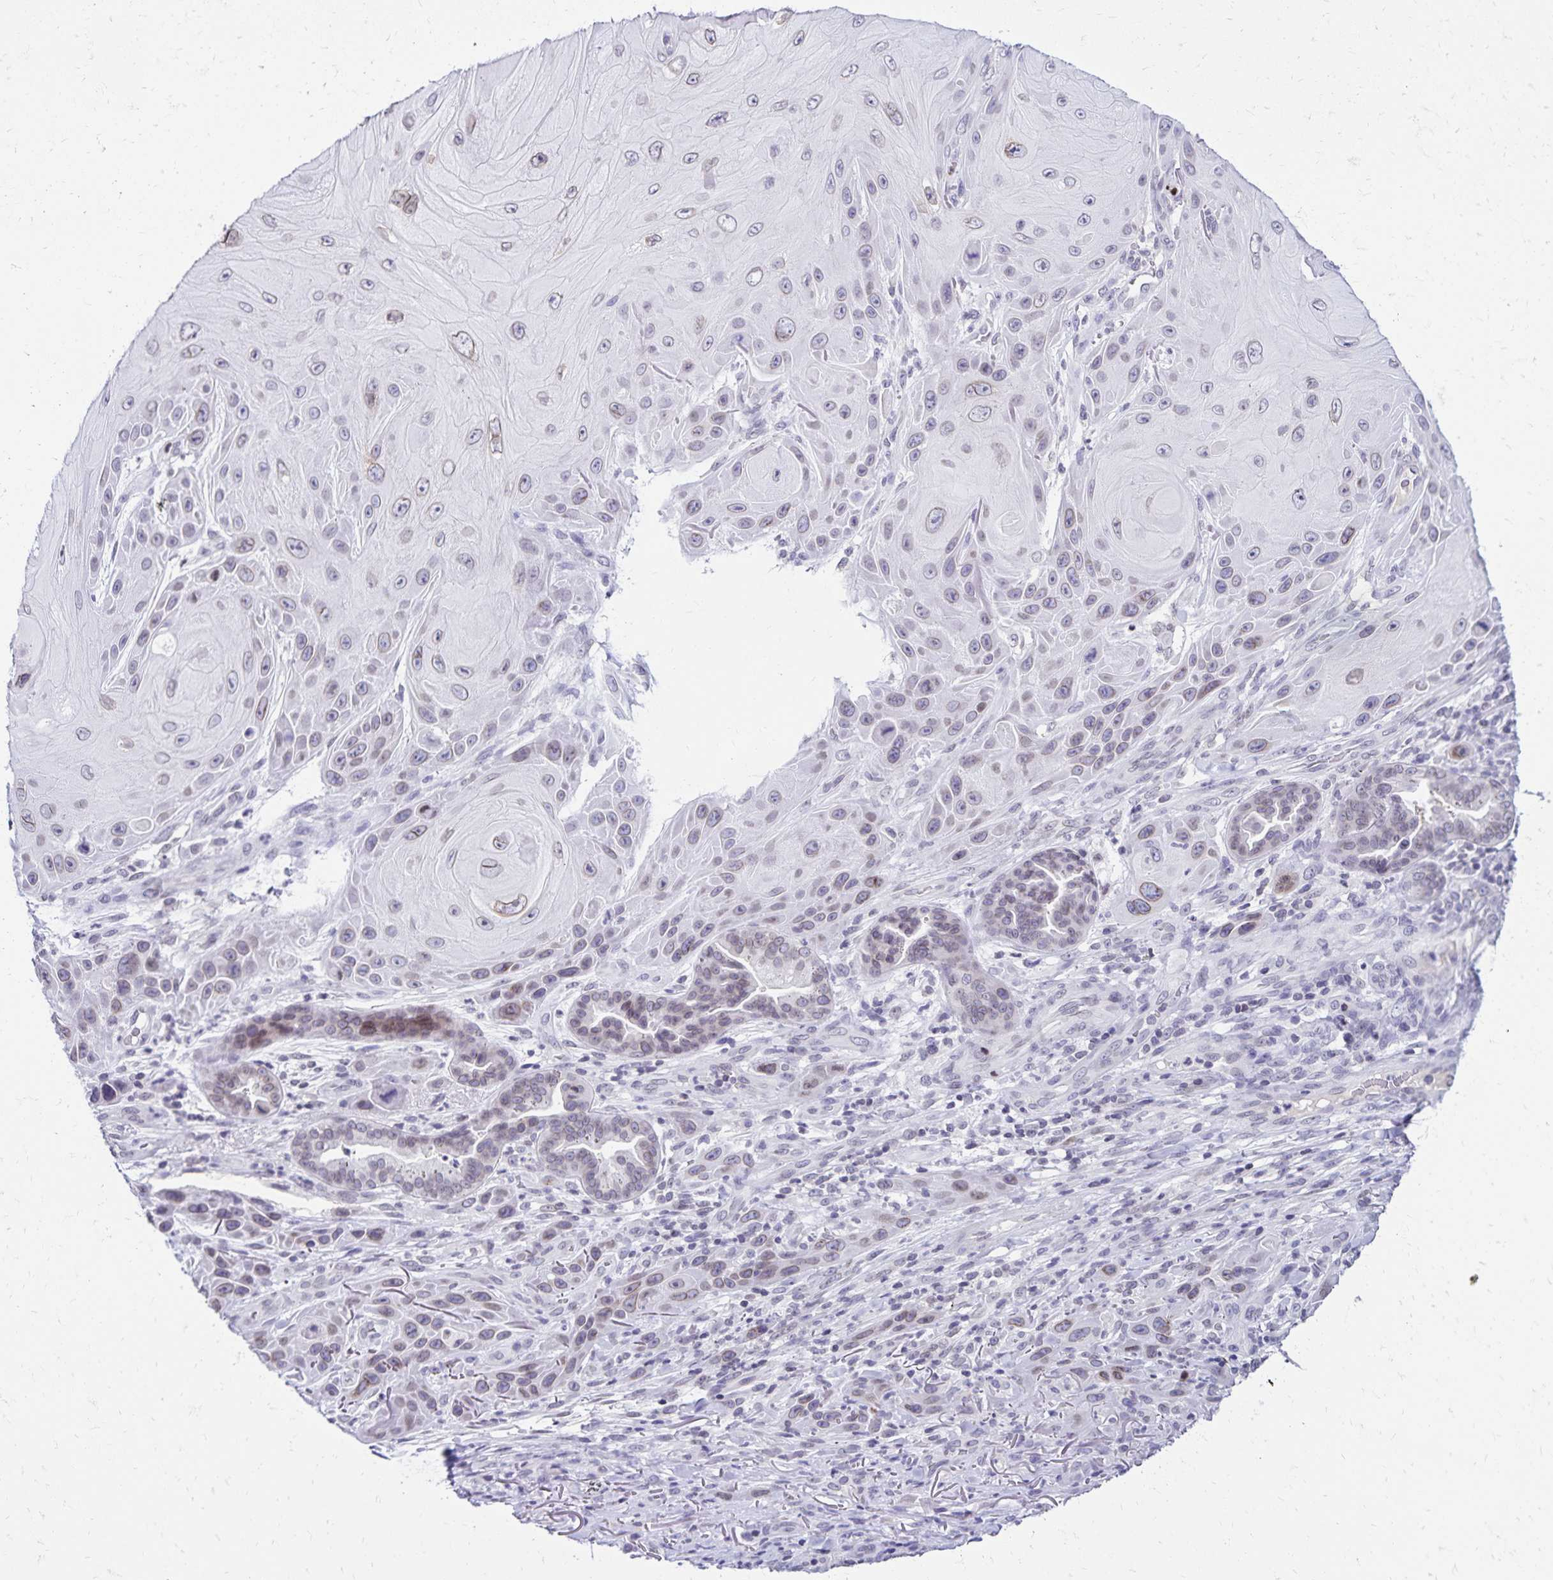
{"staining": {"intensity": "weak", "quantity": "<25%", "location": "nuclear"}, "tissue": "skin cancer", "cell_type": "Tumor cells", "image_type": "cancer", "snomed": [{"axis": "morphology", "description": "Squamous cell carcinoma, NOS"}, {"axis": "topography", "description": "Skin"}], "caption": "DAB (3,3'-diaminobenzidine) immunohistochemical staining of human skin cancer exhibits no significant positivity in tumor cells. The staining was performed using DAB to visualize the protein expression in brown, while the nuclei were stained in blue with hematoxylin (Magnification: 20x).", "gene": "FAM166C", "patient": {"sex": "female", "age": 94}}